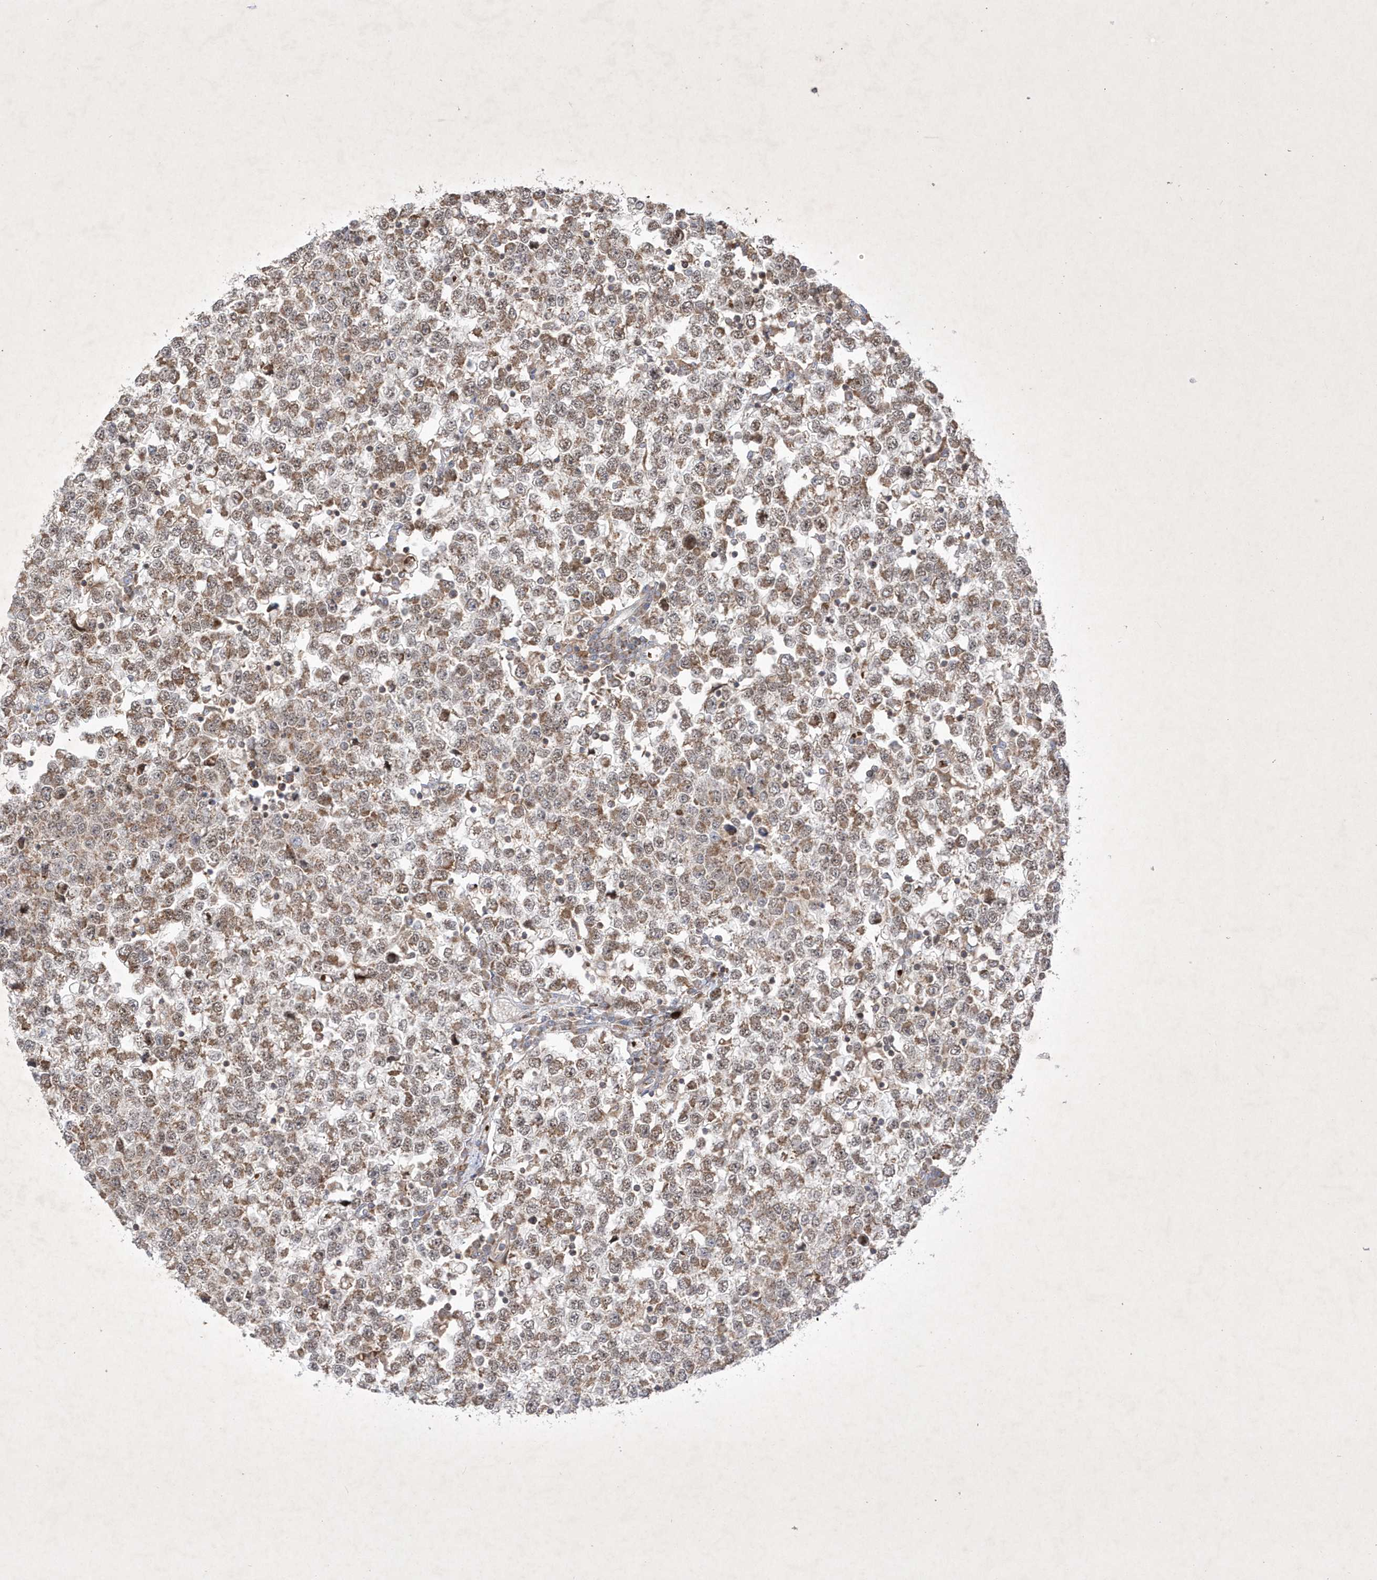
{"staining": {"intensity": "moderate", "quantity": ">75%", "location": "cytoplasmic/membranous,nuclear"}, "tissue": "testis cancer", "cell_type": "Tumor cells", "image_type": "cancer", "snomed": [{"axis": "morphology", "description": "Seminoma, NOS"}, {"axis": "topography", "description": "Testis"}], "caption": "Human seminoma (testis) stained with a protein marker shows moderate staining in tumor cells.", "gene": "OPA1", "patient": {"sex": "male", "age": 65}}